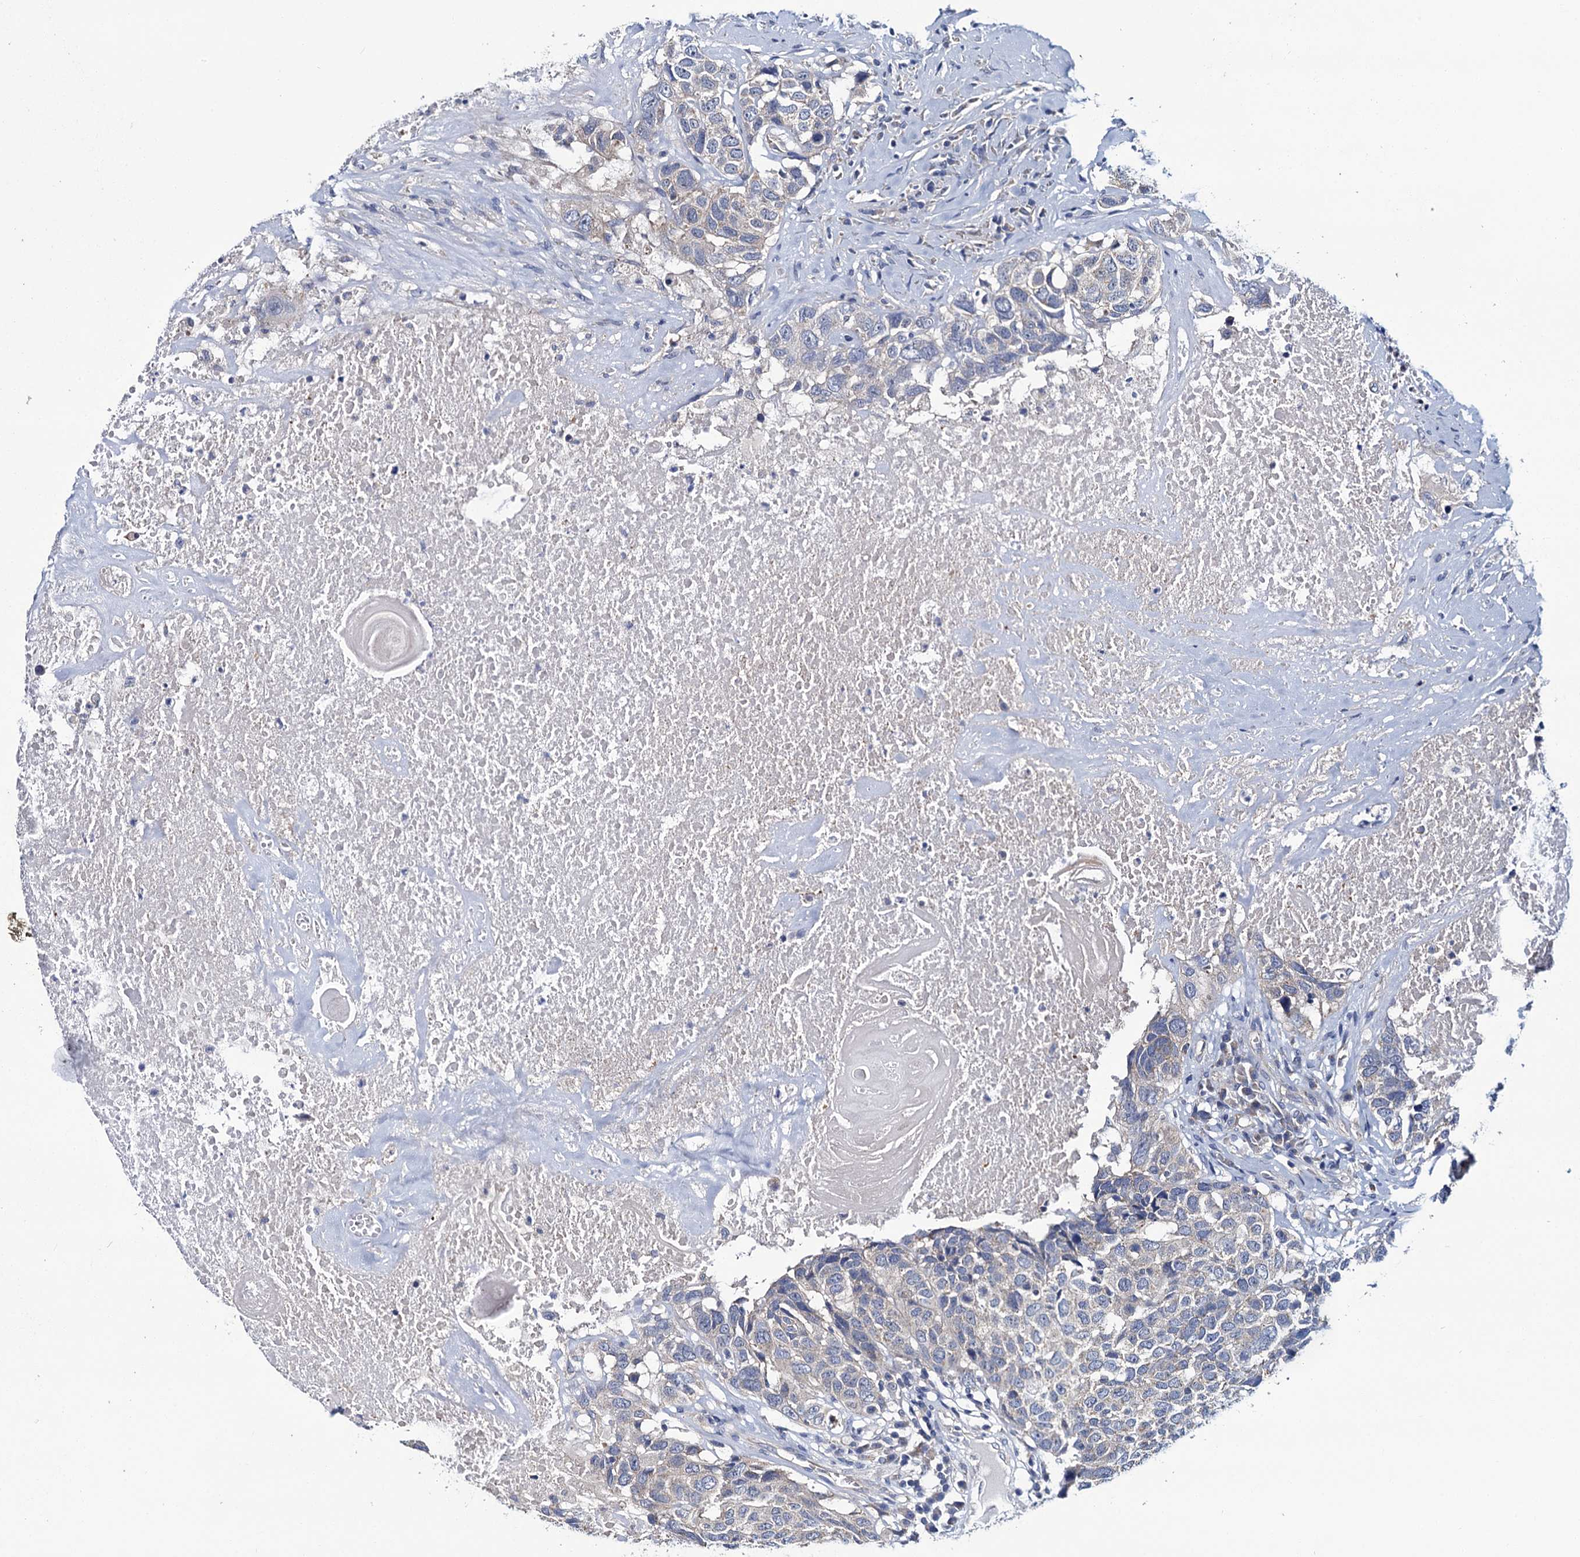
{"staining": {"intensity": "weak", "quantity": "<25%", "location": "cytoplasmic/membranous"}, "tissue": "head and neck cancer", "cell_type": "Tumor cells", "image_type": "cancer", "snomed": [{"axis": "morphology", "description": "Squamous cell carcinoma, NOS"}, {"axis": "topography", "description": "Head-Neck"}], "caption": "A high-resolution micrograph shows immunohistochemistry (IHC) staining of head and neck cancer (squamous cell carcinoma), which shows no significant expression in tumor cells.", "gene": "CEP295", "patient": {"sex": "male", "age": 66}}